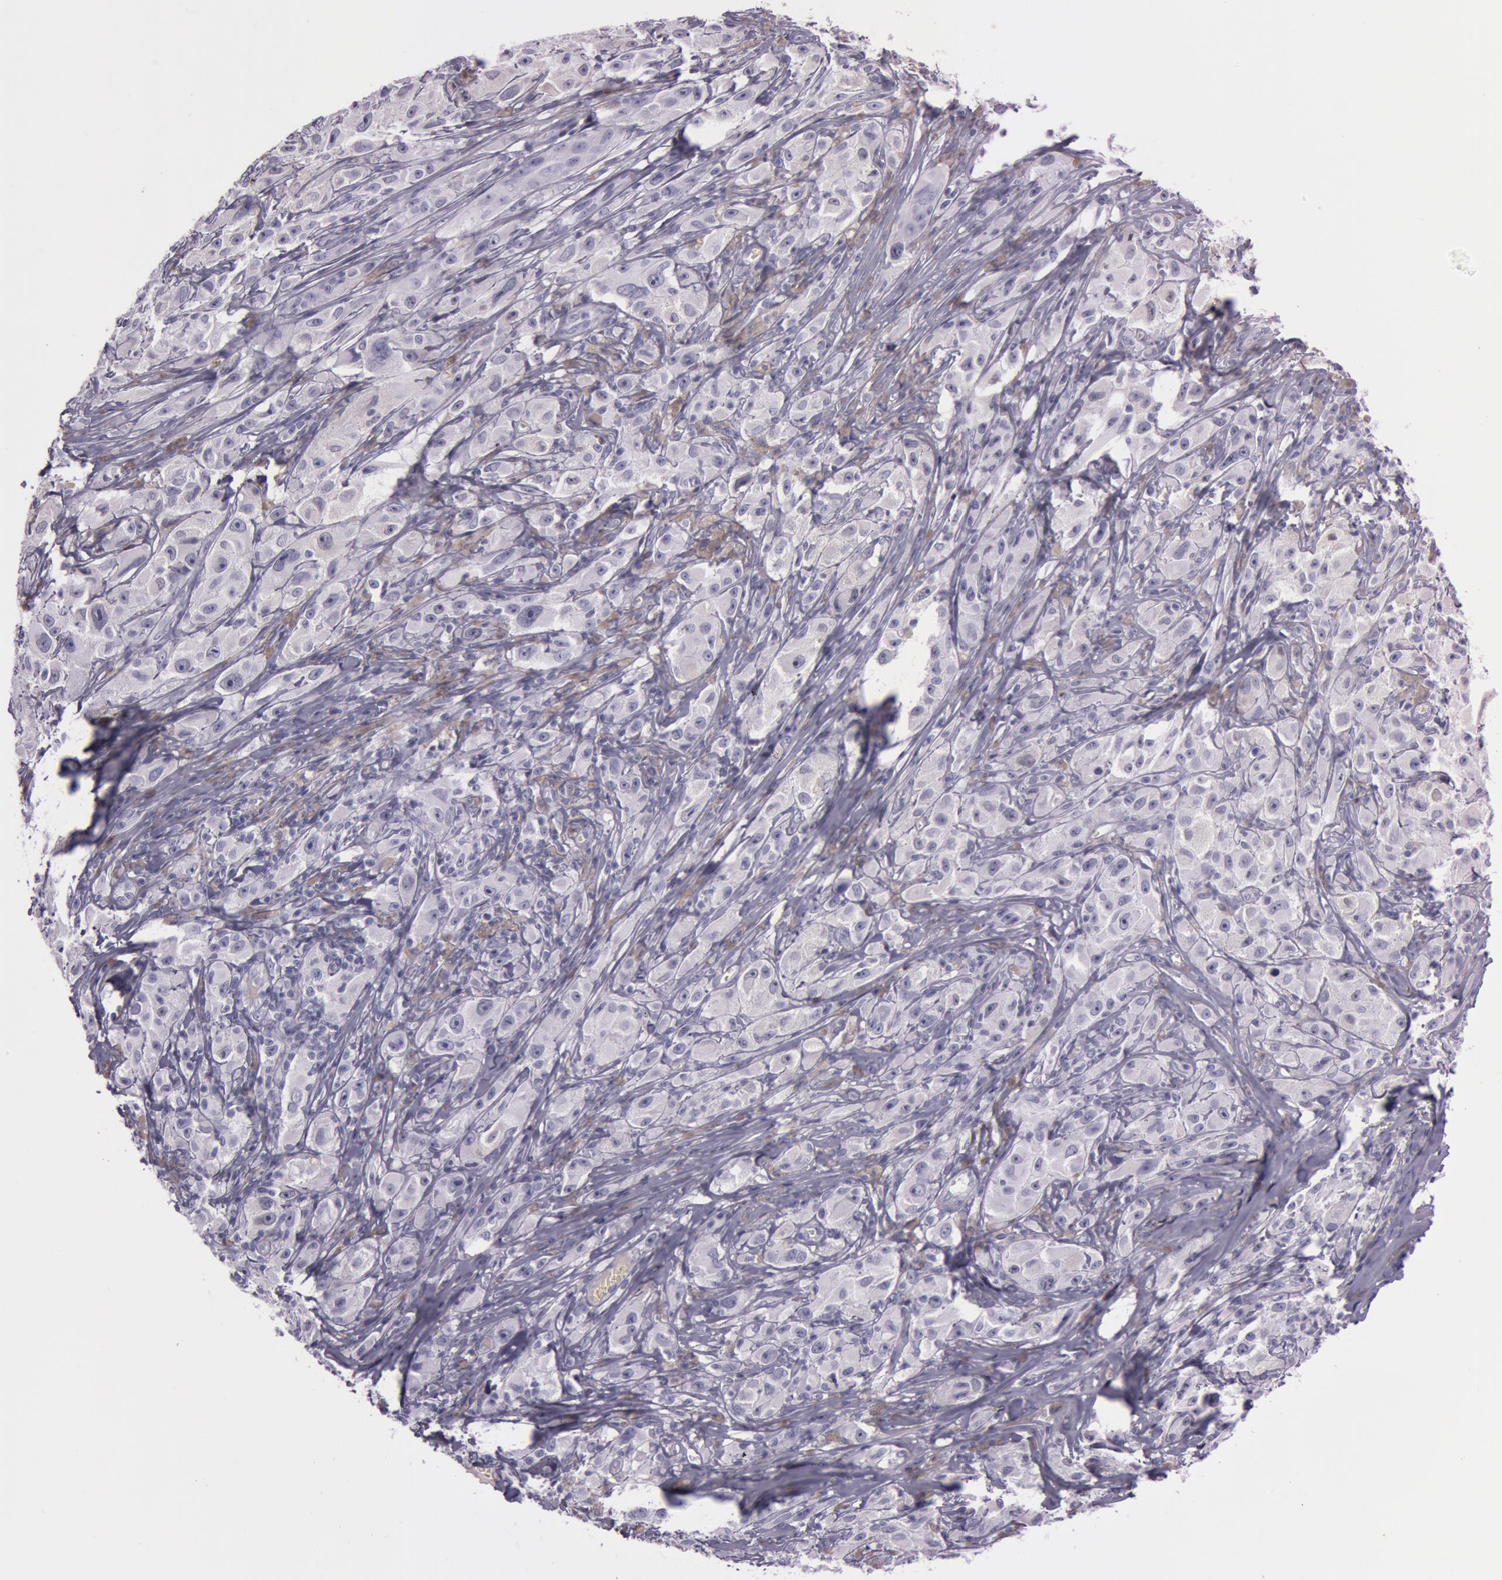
{"staining": {"intensity": "negative", "quantity": "none", "location": "none"}, "tissue": "melanoma", "cell_type": "Tumor cells", "image_type": "cancer", "snomed": [{"axis": "morphology", "description": "Malignant melanoma, NOS"}, {"axis": "topography", "description": "Skin"}], "caption": "This is a histopathology image of immunohistochemistry staining of malignant melanoma, which shows no positivity in tumor cells.", "gene": "S100A7", "patient": {"sex": "male", "age": 56}}